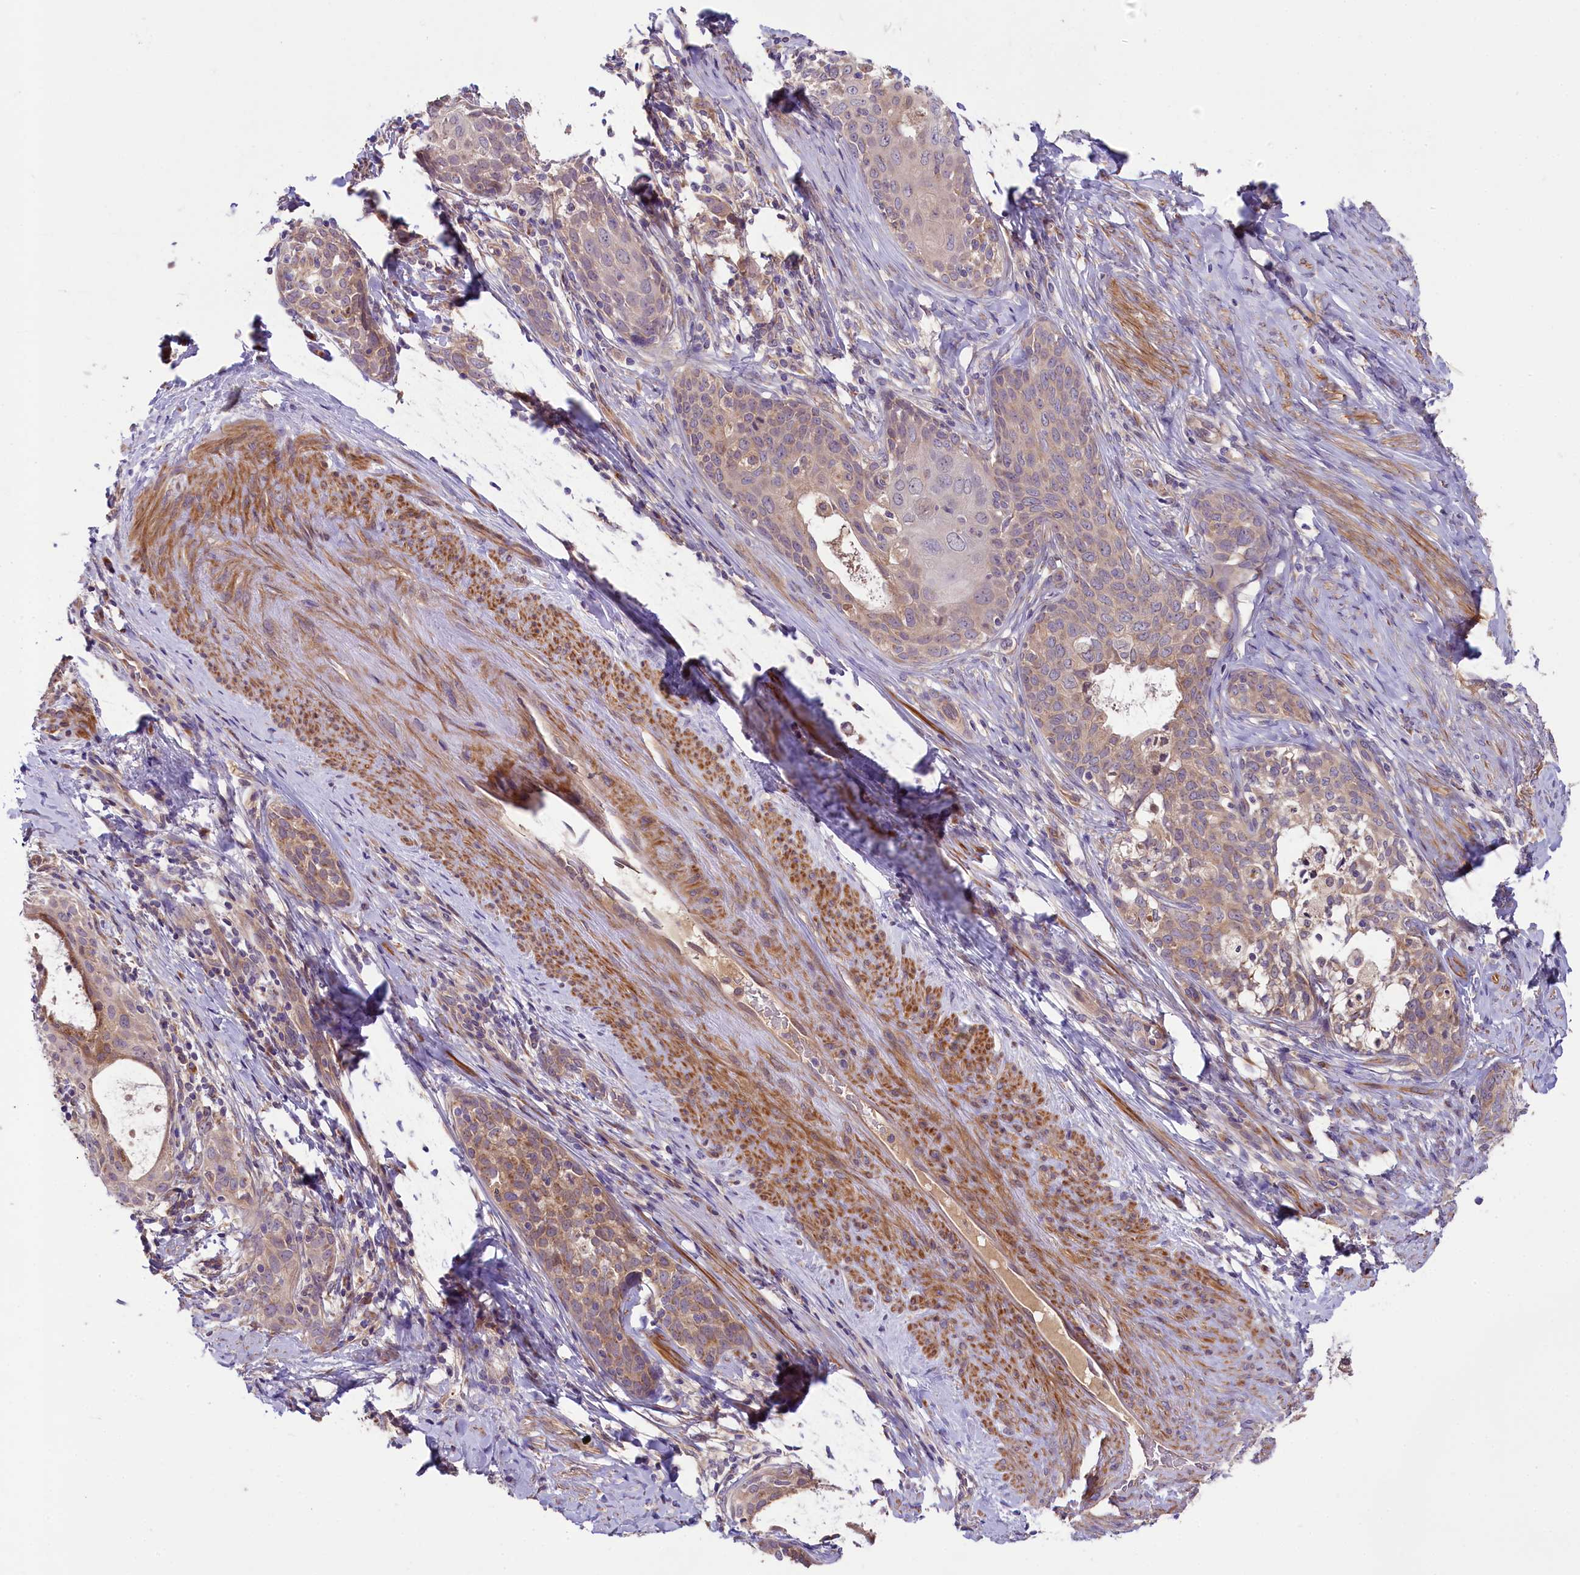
{"staining": {"intensity": "moderate", "quantity": "<25%", "location": "cytoplasmic/membranous"}, "tissue": "cervical cancer", "cell_type": "Tumor cells", "image_type": "cancer", "snomed": [{"axis": "morphology", "description": "Squamous cell carcinoma, NOS"}, {"axis": "morphology", "description": "Adenocarcinoma, NOS"}, {"axis": "topography", "description": "Cervix"}], "caption": "Immunohistochemistry (IHC) micrograph of neoplastic tissue: cervical adenocarcinoma stained using immunohistochemistry demonstrates low levels of moderate protein expression localized specifically in the cytoplasmic/membranous of tumor cells, appearing as a cytoplasmic/membranous brown color.", "gene": "COG8", "patient": {"sex": "female", "age": 52}}